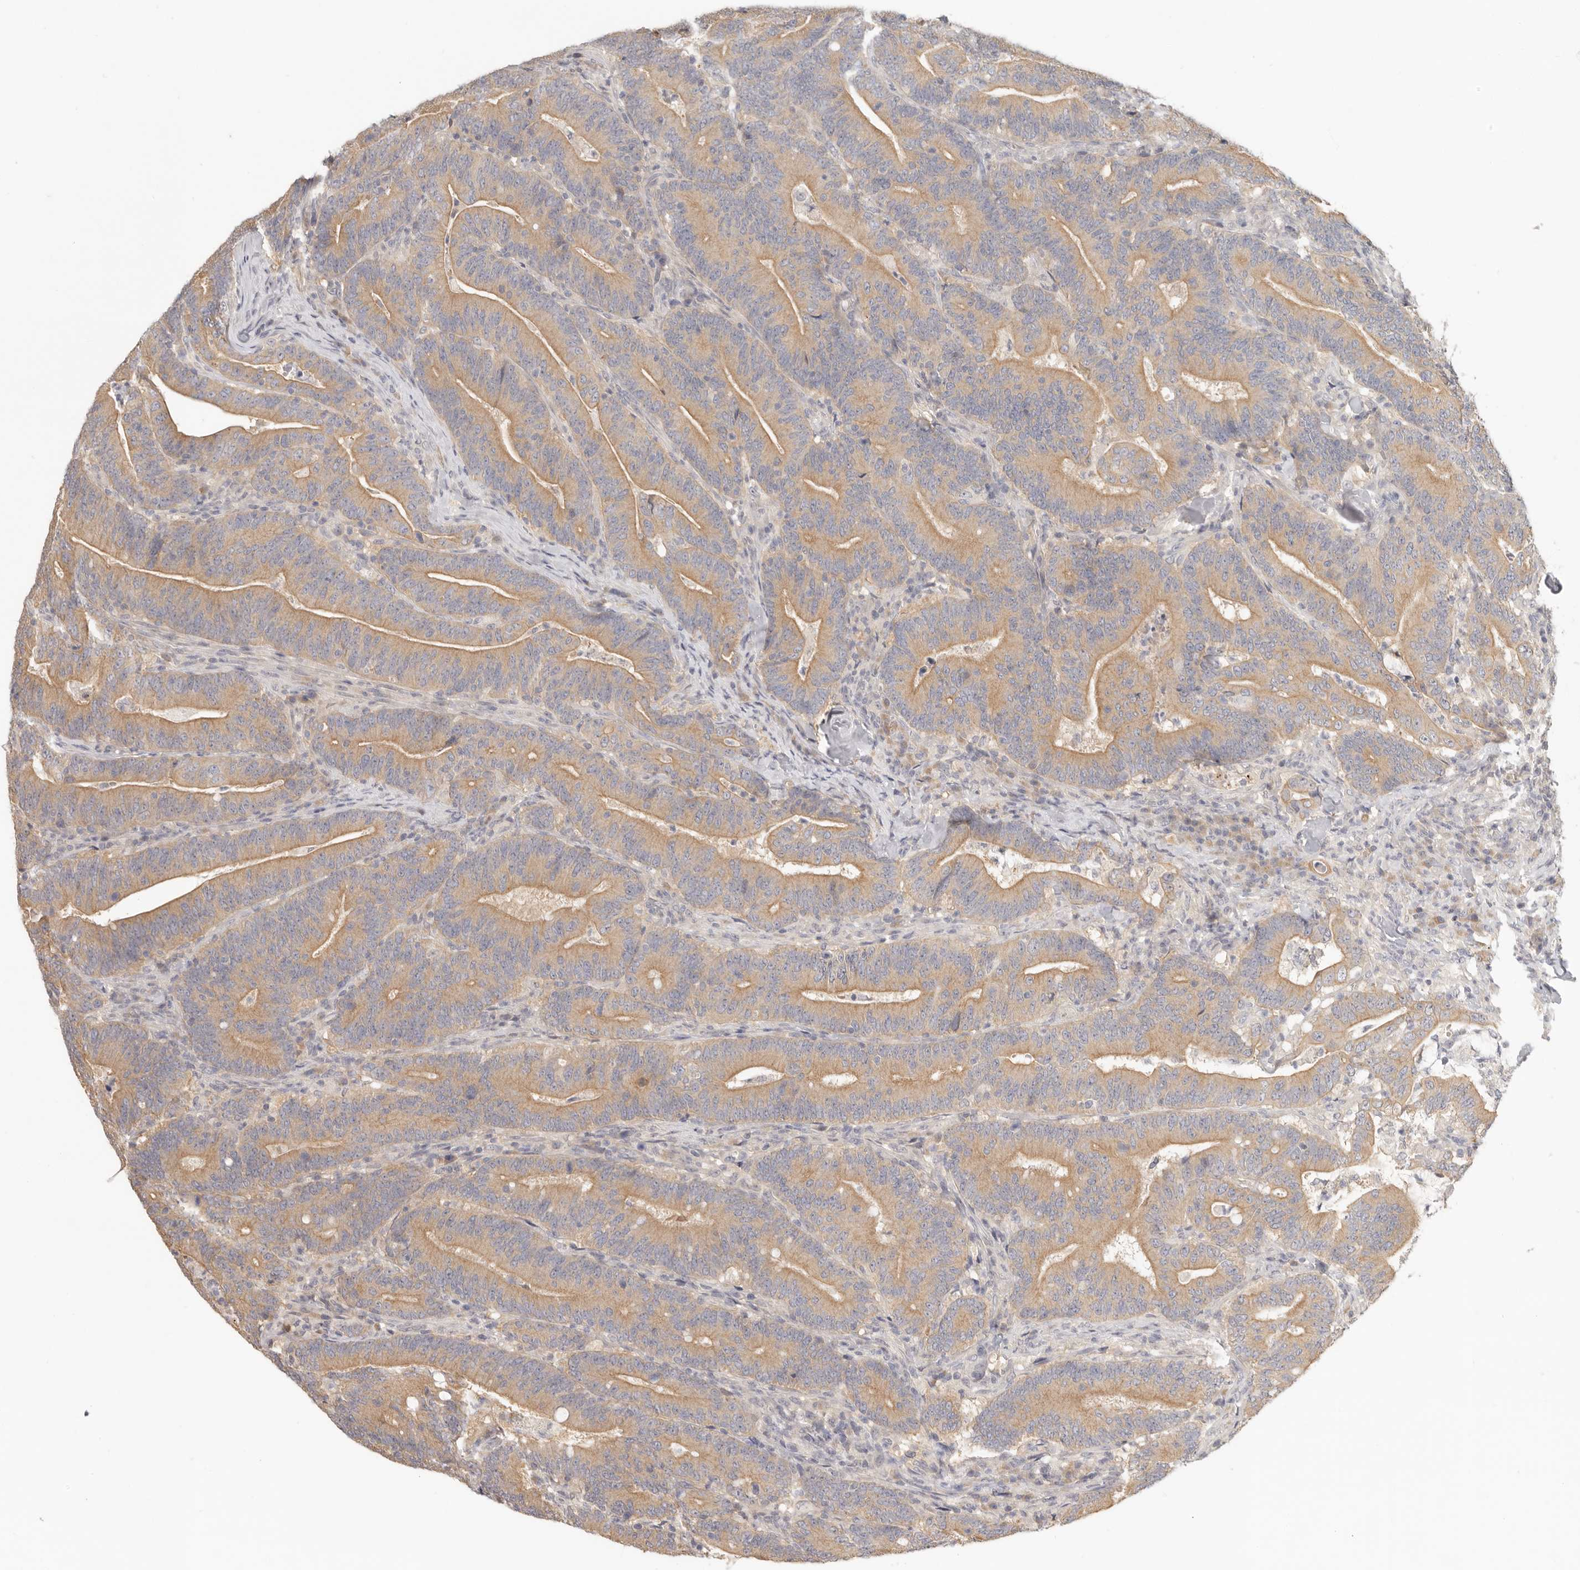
{"staining": {"intensity": "moderate", "quantity": ">75%", "location": "cytoplasmic/membranous"}, "tissue": "colorectal cancer", "cell_type": "Tumor cells", "image_type": "cancer", "snomed": [{"axis": "morphology", "description": "Adenocarcinoma, NOS"}, {"axis": "topography", "description": "Colon"}], "caption": "Immunohistochemistry (DAB) staining of adenocarcinoma (colorectal) displays moderate cytoplasmic/membranous protein positivity in about >75% of tumor cells.", "gene": "AHDC1", "patient": {"sex": "female", "age": 66}}